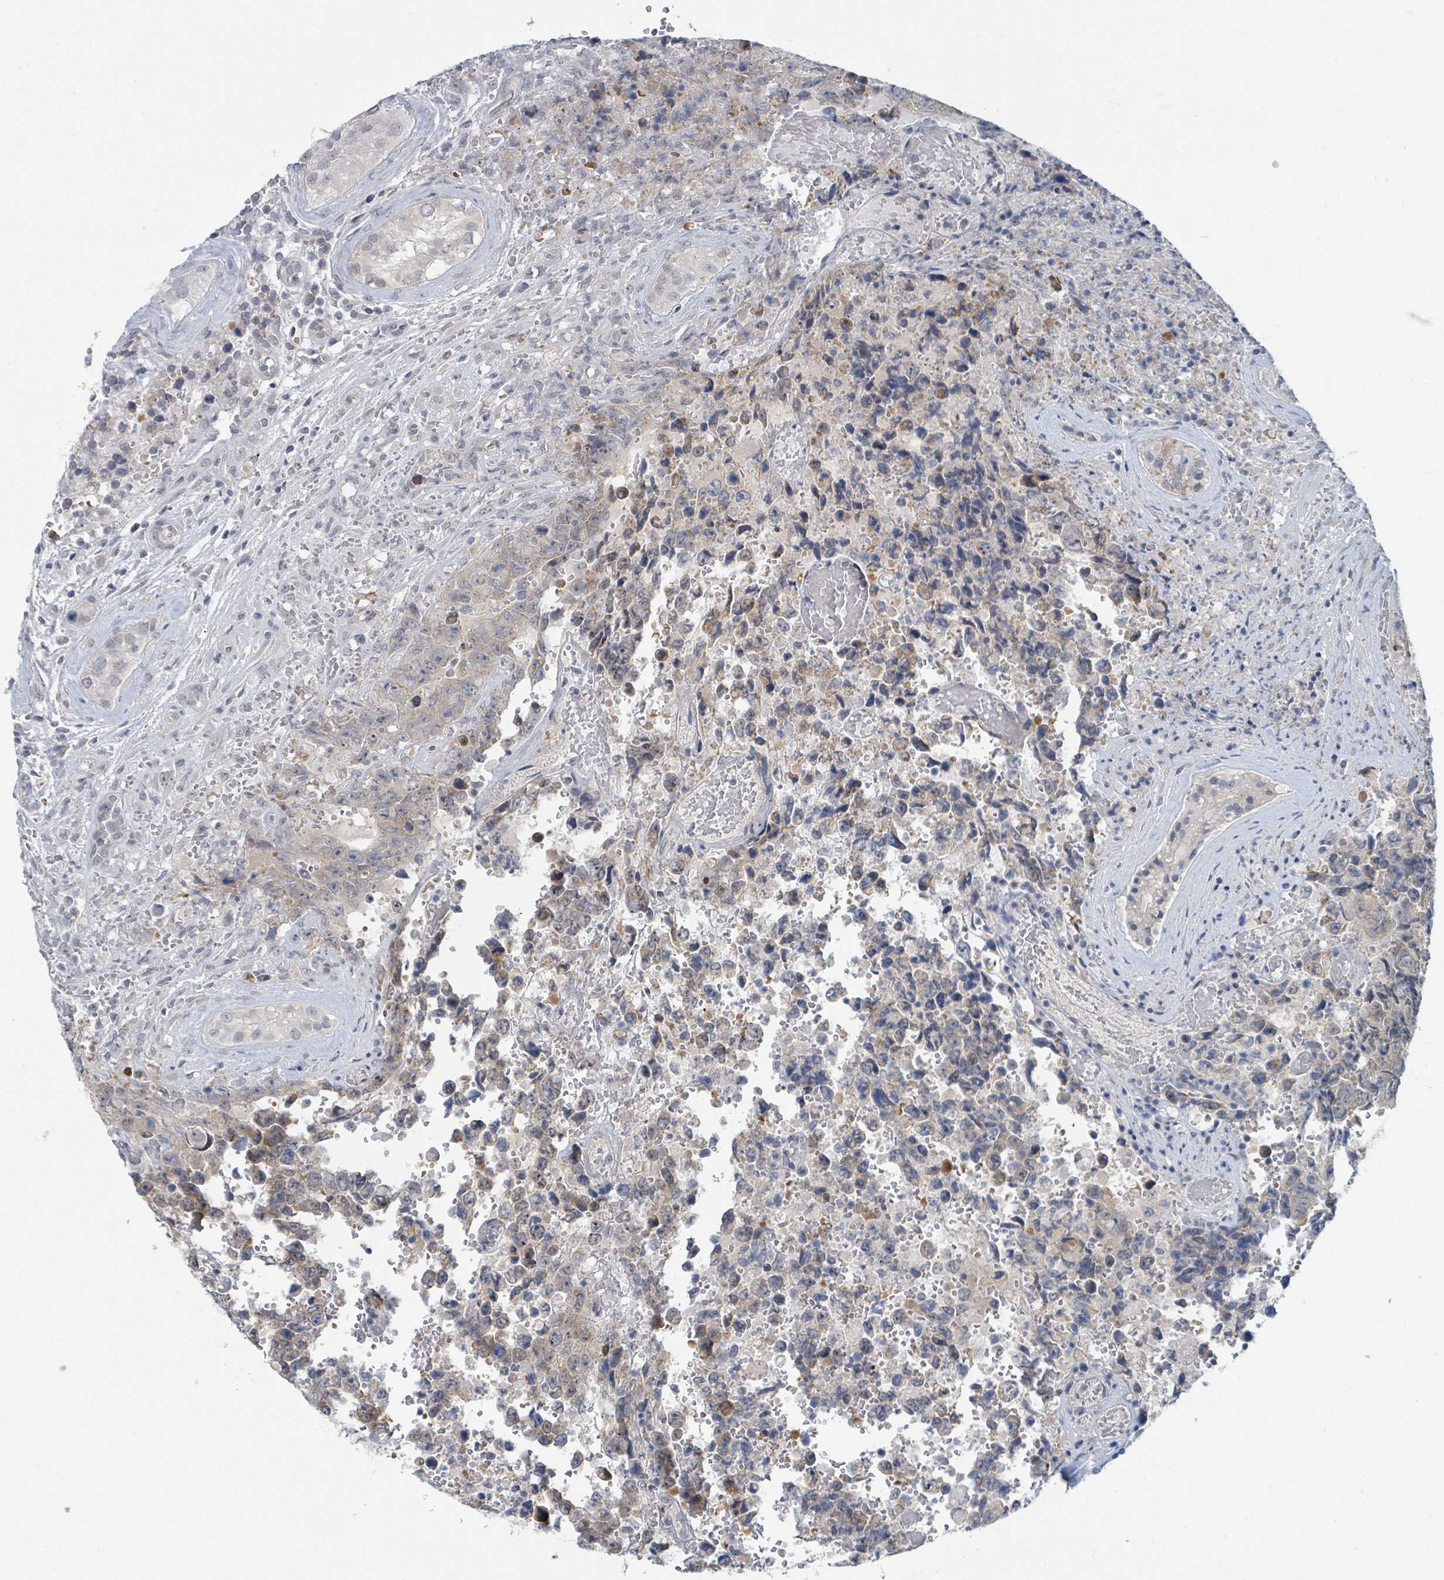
{"staining": {"intensity": "weak", "quantity": "25%-75%", "location": "cytoplasmic/membranous"}, "tissue": "testis cancer", "cell_type": "Tumor cells", "image_type": "cancer", "snomed": [{"axis": "morphology", "description": "Normal tissue, NOS"}, {"axis": "morphology", "description": "Carcinoma, Embryonal, NOS"}, {"axis": "topography", "description": "Testis"}, {"axis": "topography", "description": "Epididymis"}], "caption": "Immunohistochemical staining of embryonal carcinoma (testis) demonstrates weak cytoplasmic/membranous protein staining in approximately 25%-75% of tumor cells.", "gene": "ANKRD55", "patient": {"sex": "male", "age": 25}}